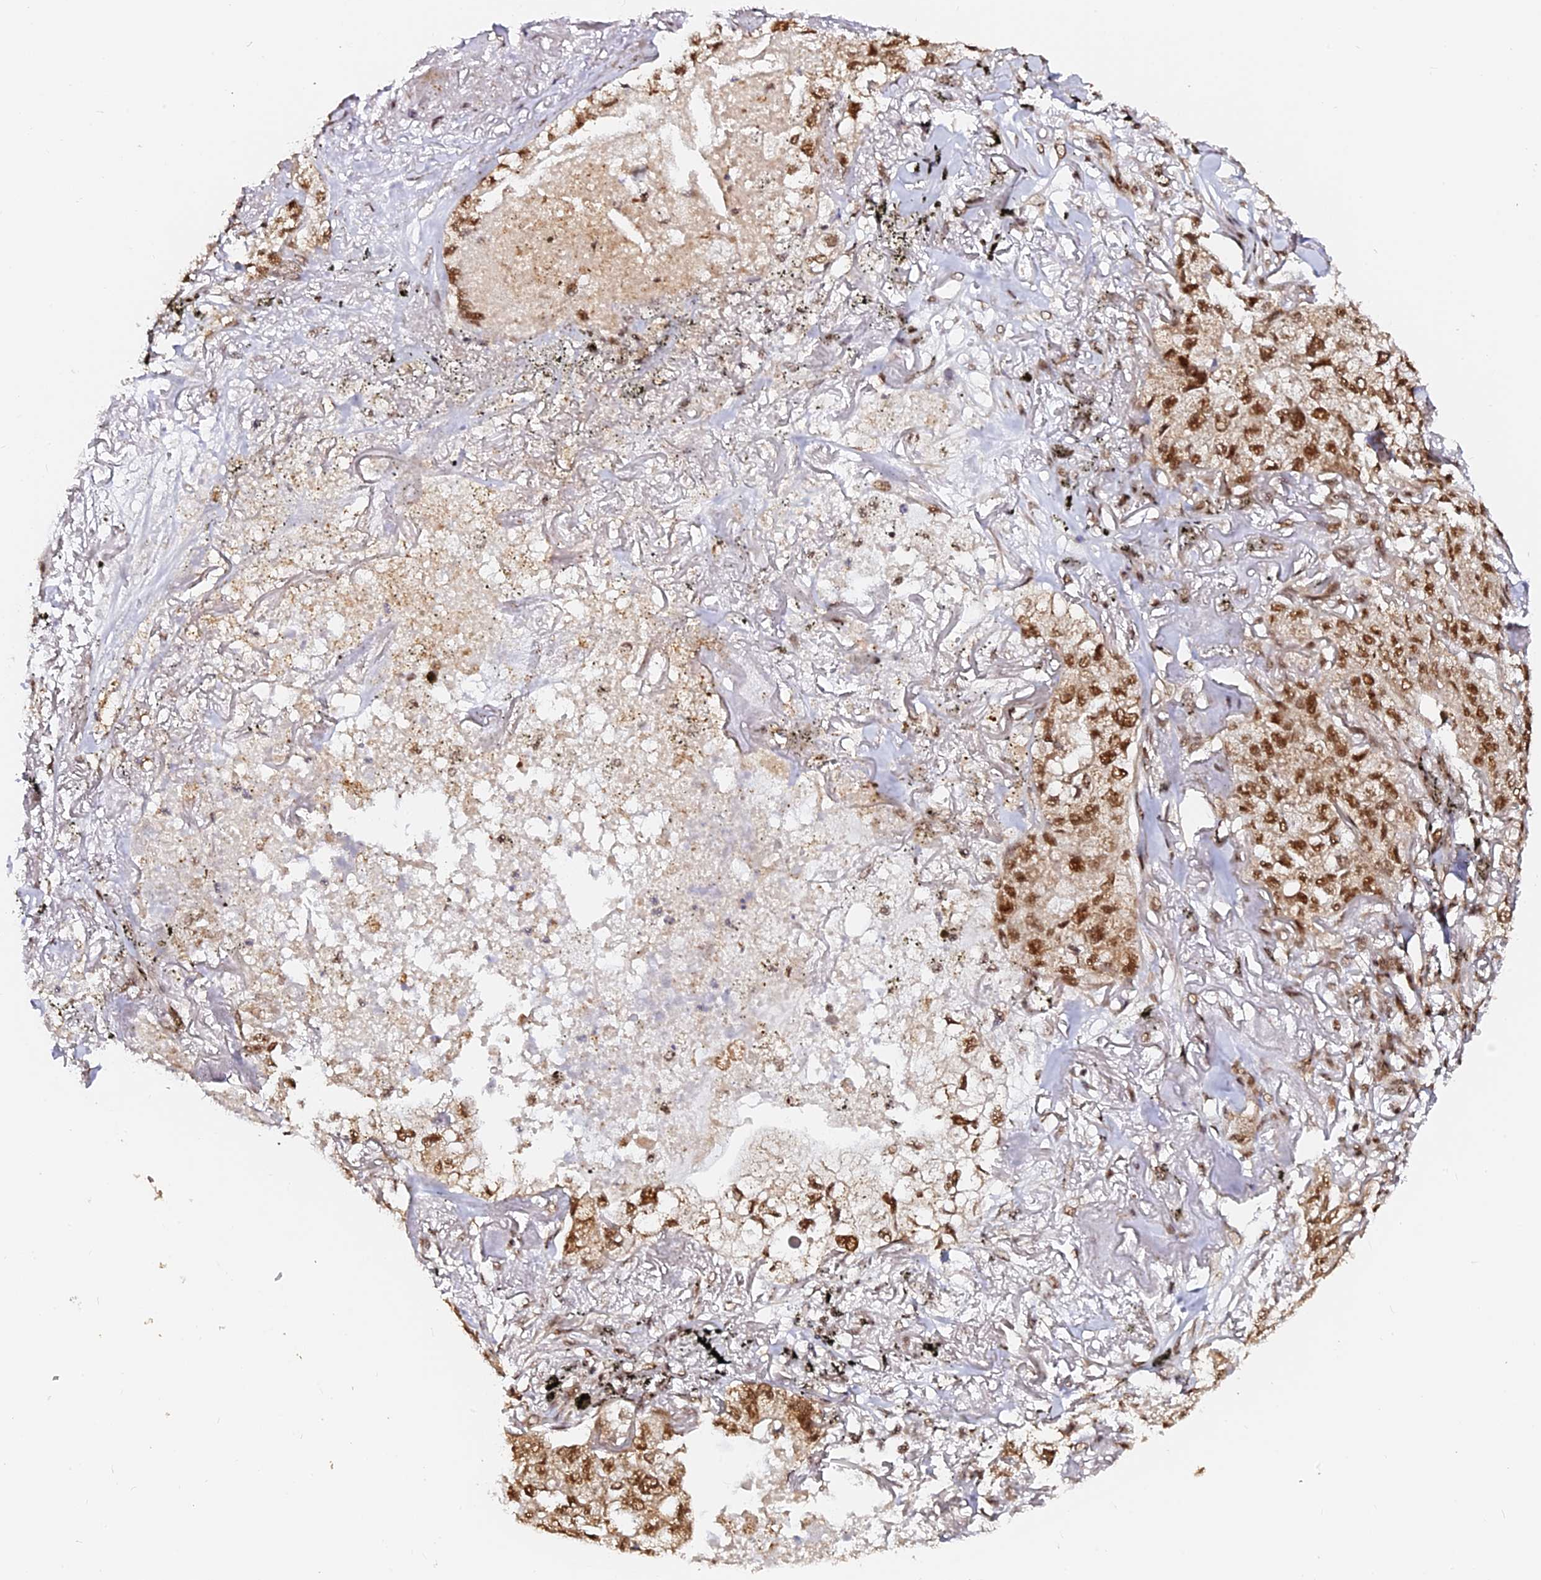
{"staining": {"intensity": "moderate", "quantity": ">75%", "location": "nuclear"}, "tissue": "lung cancer", "cell_type": "Tumor cells", "image_type": "cancer", "snomed": [{"axis": "morphology", "description": "Adenocarcinoma, NOS"}, {"axis": "topography", "description": "Lung"}], "caption": "A medium amount of moderate nuclear positivity is appreciated in approximately >75% of tumor cells in lung cancer (adenocarcinoma) tissue. (DAB IHC, brown staining for protein, blue staining for nuclei).", "gene": "MCRS1", "patient": {"sex": "male", "age": 65}}